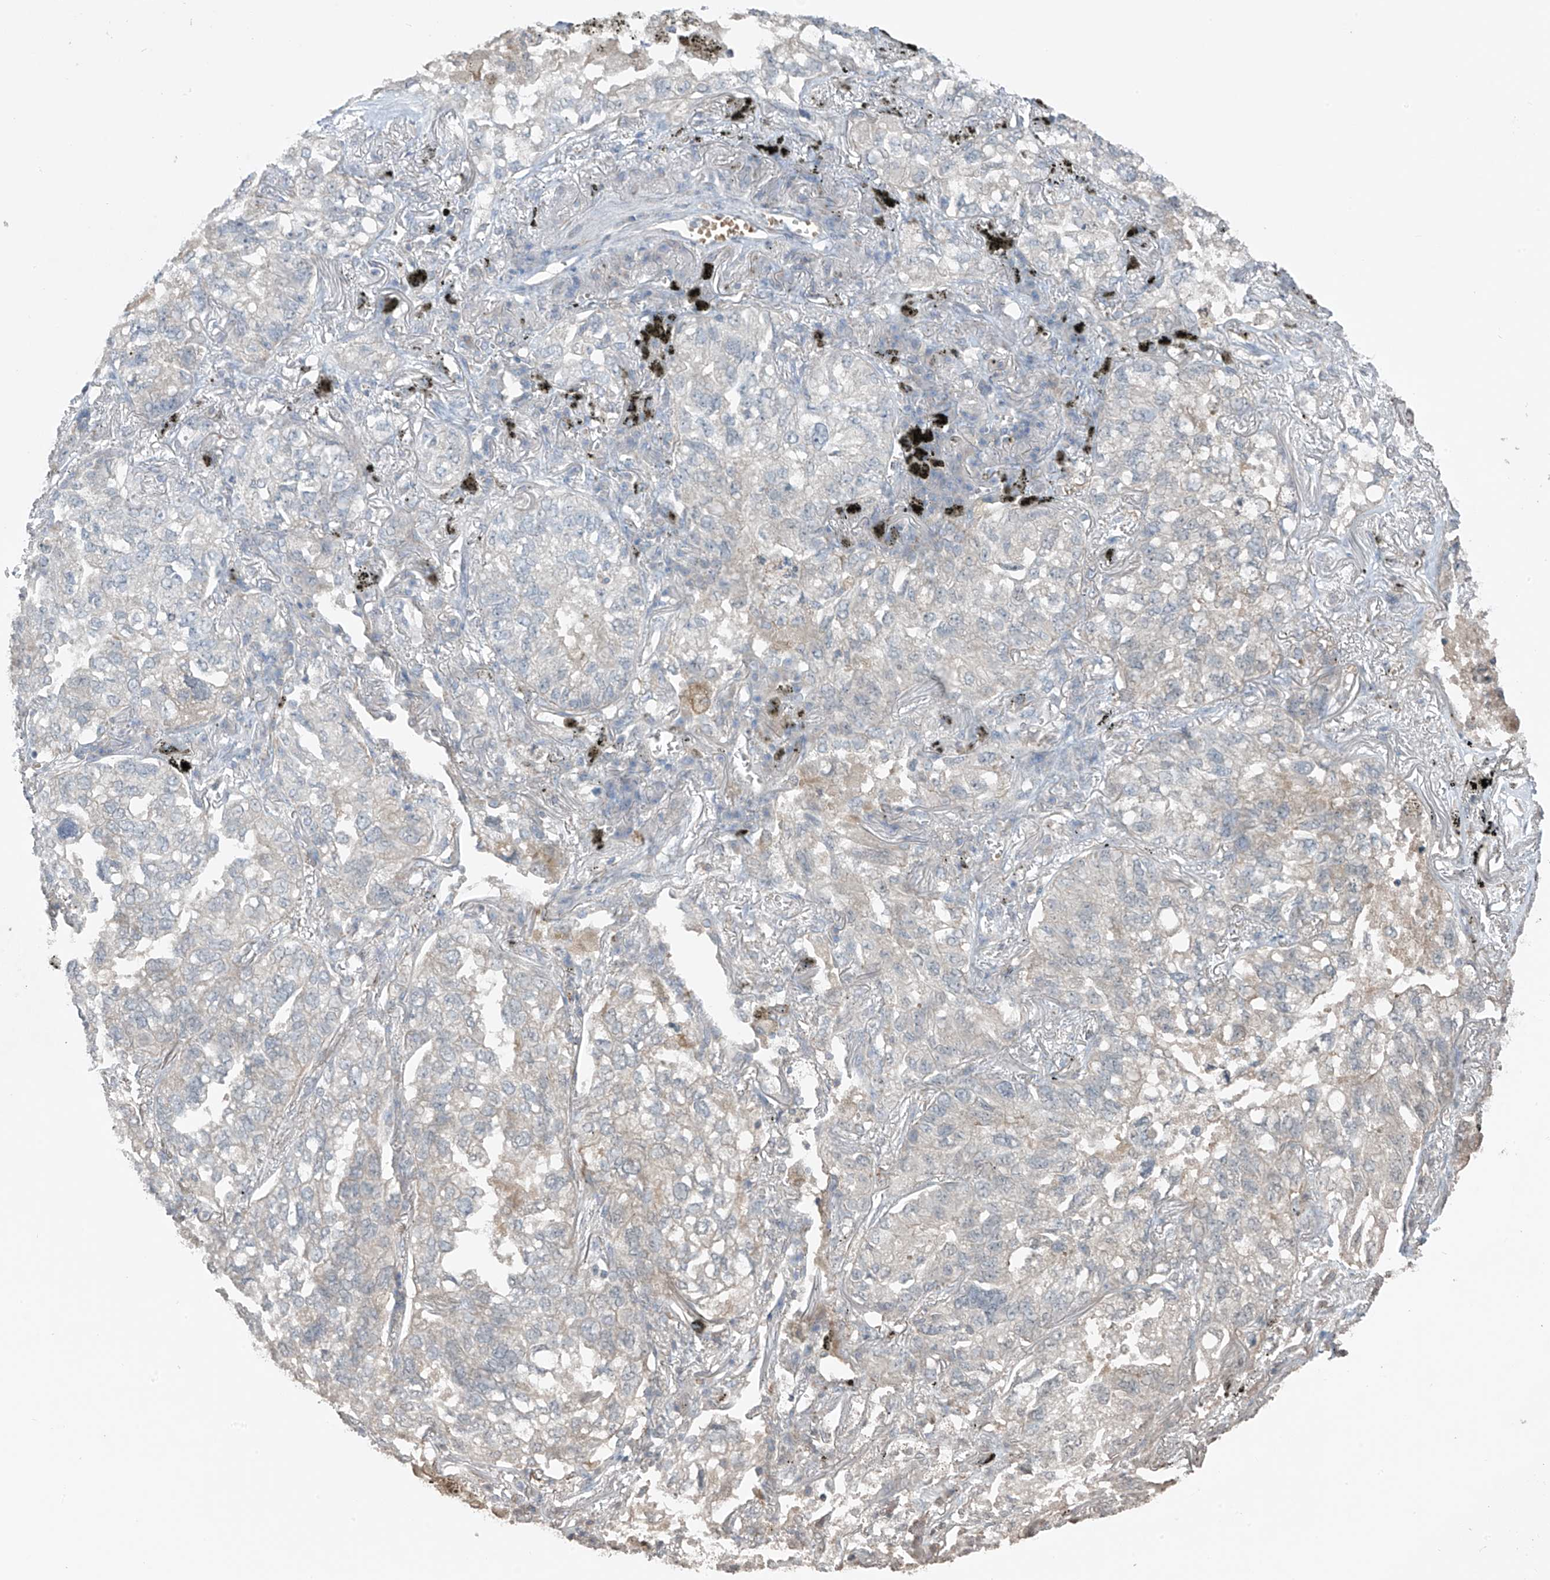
{"staining": {"intensity": "negative", "quantity": "none", "location": "none"}, "tissue": "lung cancer", "cell_type": "Tumor cells", "image_type": "cancer", "snomed": [{"axis": "morphology", "description": "Adenocarcinoma, NOS"}, {"axis": "topography", "description": "Lung"}], "caption": "Tumor cells show no significant protein expression in lung cancer.", "gene": "HOXA11", "patient": {"sex": "male", "age": 65}}